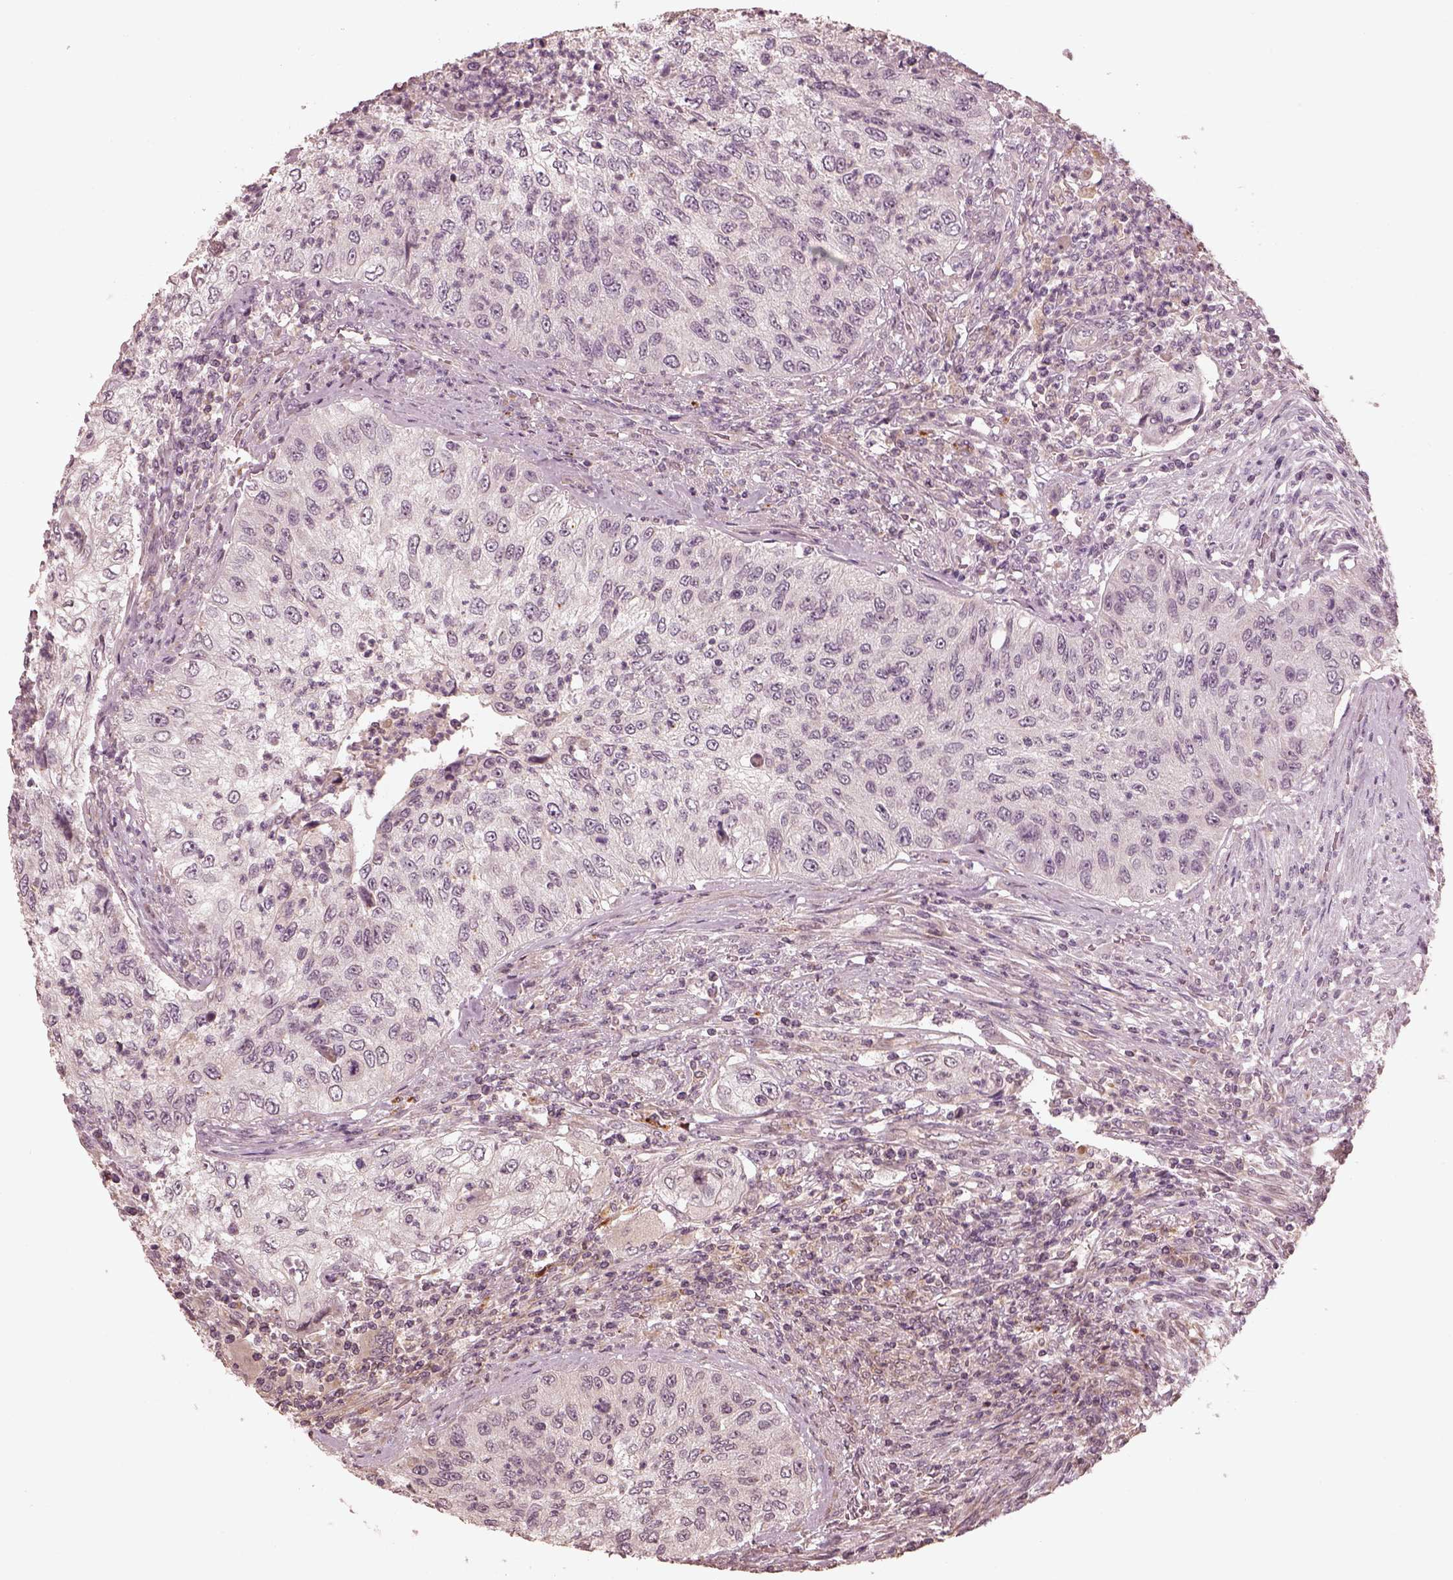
{"staining": {"intensity": "negative", "quantity": "none", "location": "none"}, "tissue": "urothelial cancer", "cell_type": "Tumor cells", "image_type": "cancer", "snomed": [{"axis": "morphology", "description": "Urothelial carcinoma, High grade"}, {"axis": "topography", "description": "Urinary bladder"}], "caption": "This is an immunohistochemistry (IHC) image of urothelial cancer. There is no staining in tumor cells.", "gene": "SLC25A46", "patient": {"sex": "female", "age": 60}}